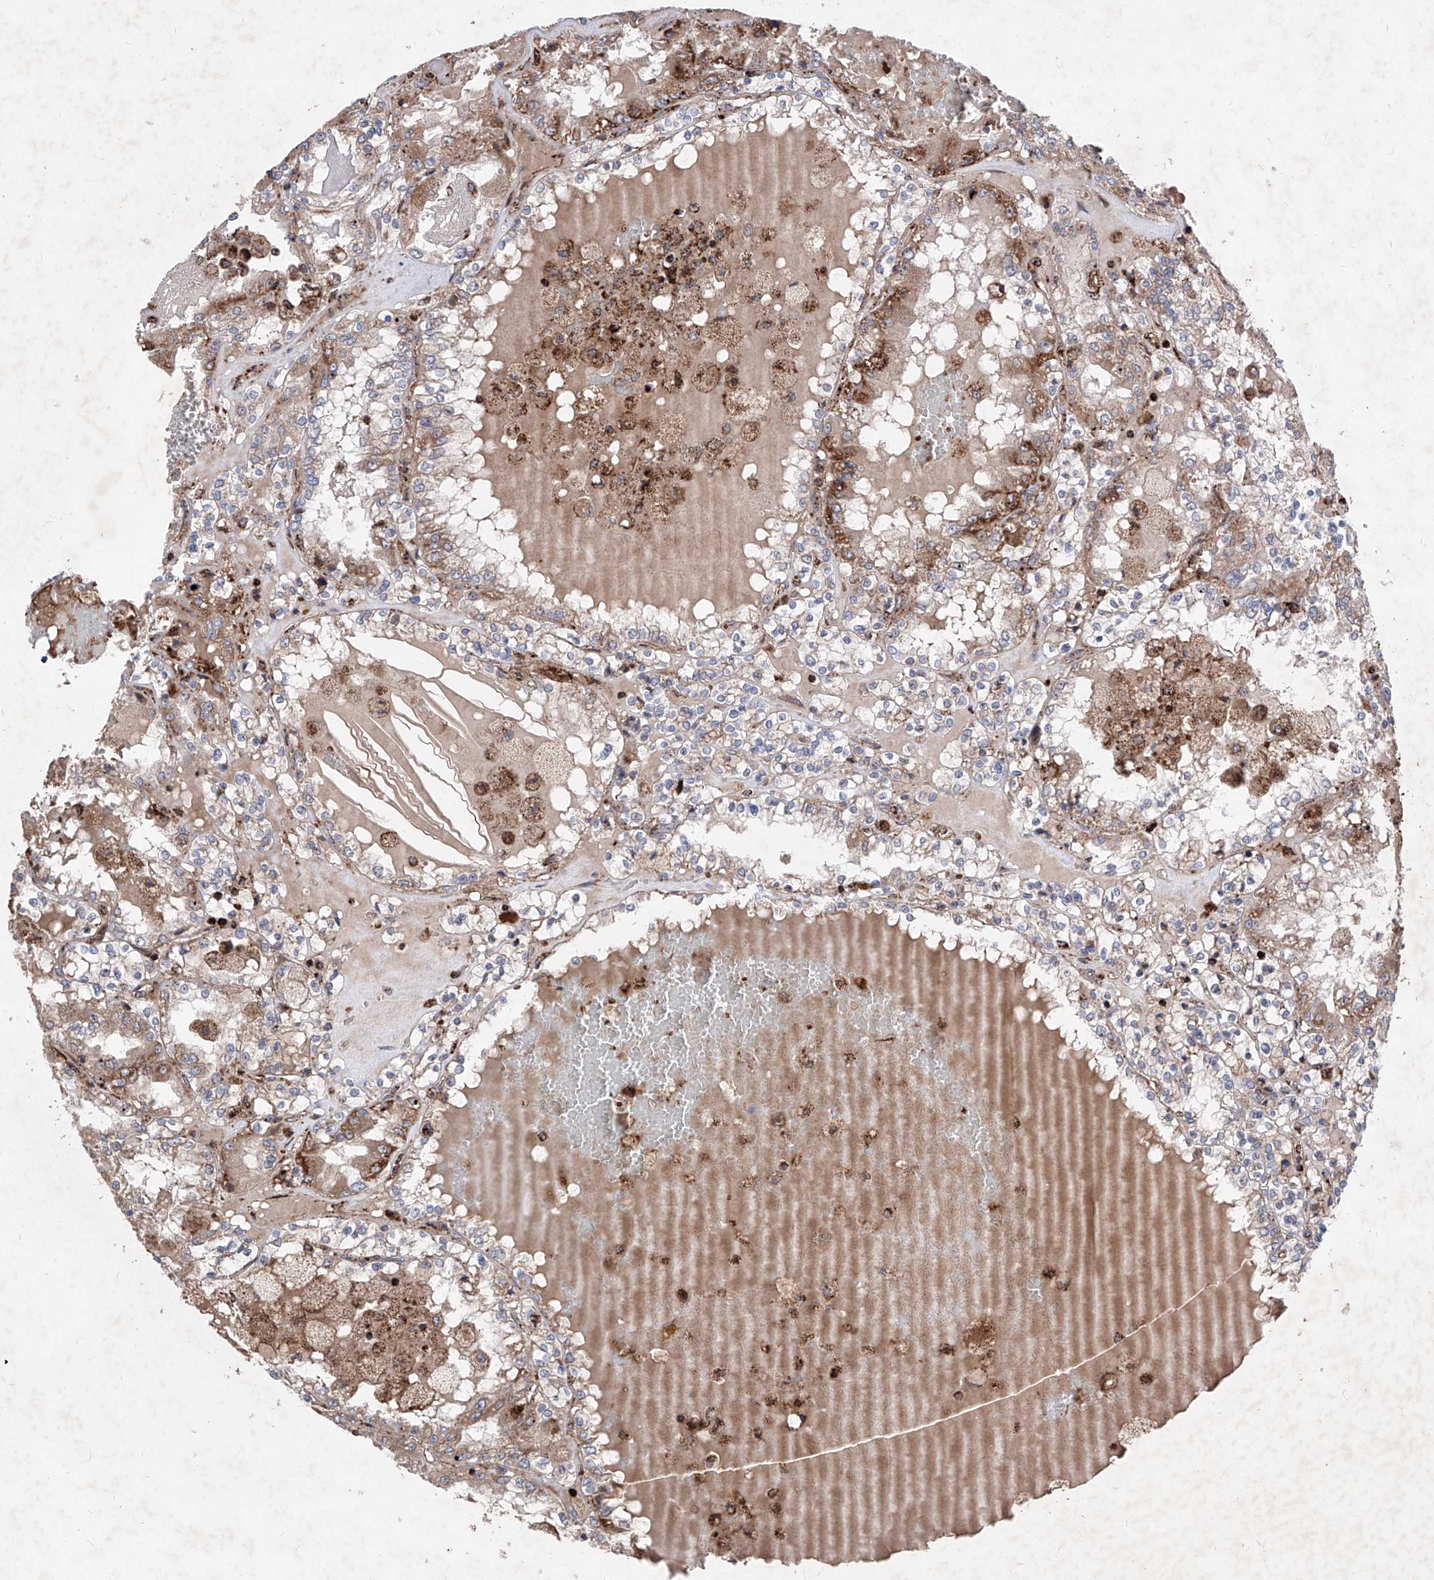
{"staining": {"intensity": "strong", "quantity": "<25%", "location": "cytoplasmic/membranous"}, "tissue": "renal cancer", "cell_type": "Tumor cells", "image_type": "cancer", "snomed": [{"axis": "morphology", "description": "Adenocarcinoma, NOS"}, {"axis": "topography", "description": "Kidney"}], "caption": "Immunohistochemical staining of renal adenocarcinoma shows medium levels of strong cytoplasmic/membranous protein expression in approximately <25% of tumor cells.", "gene": "SEMA6A", "patient": {"sex": "female", "age": 56}}